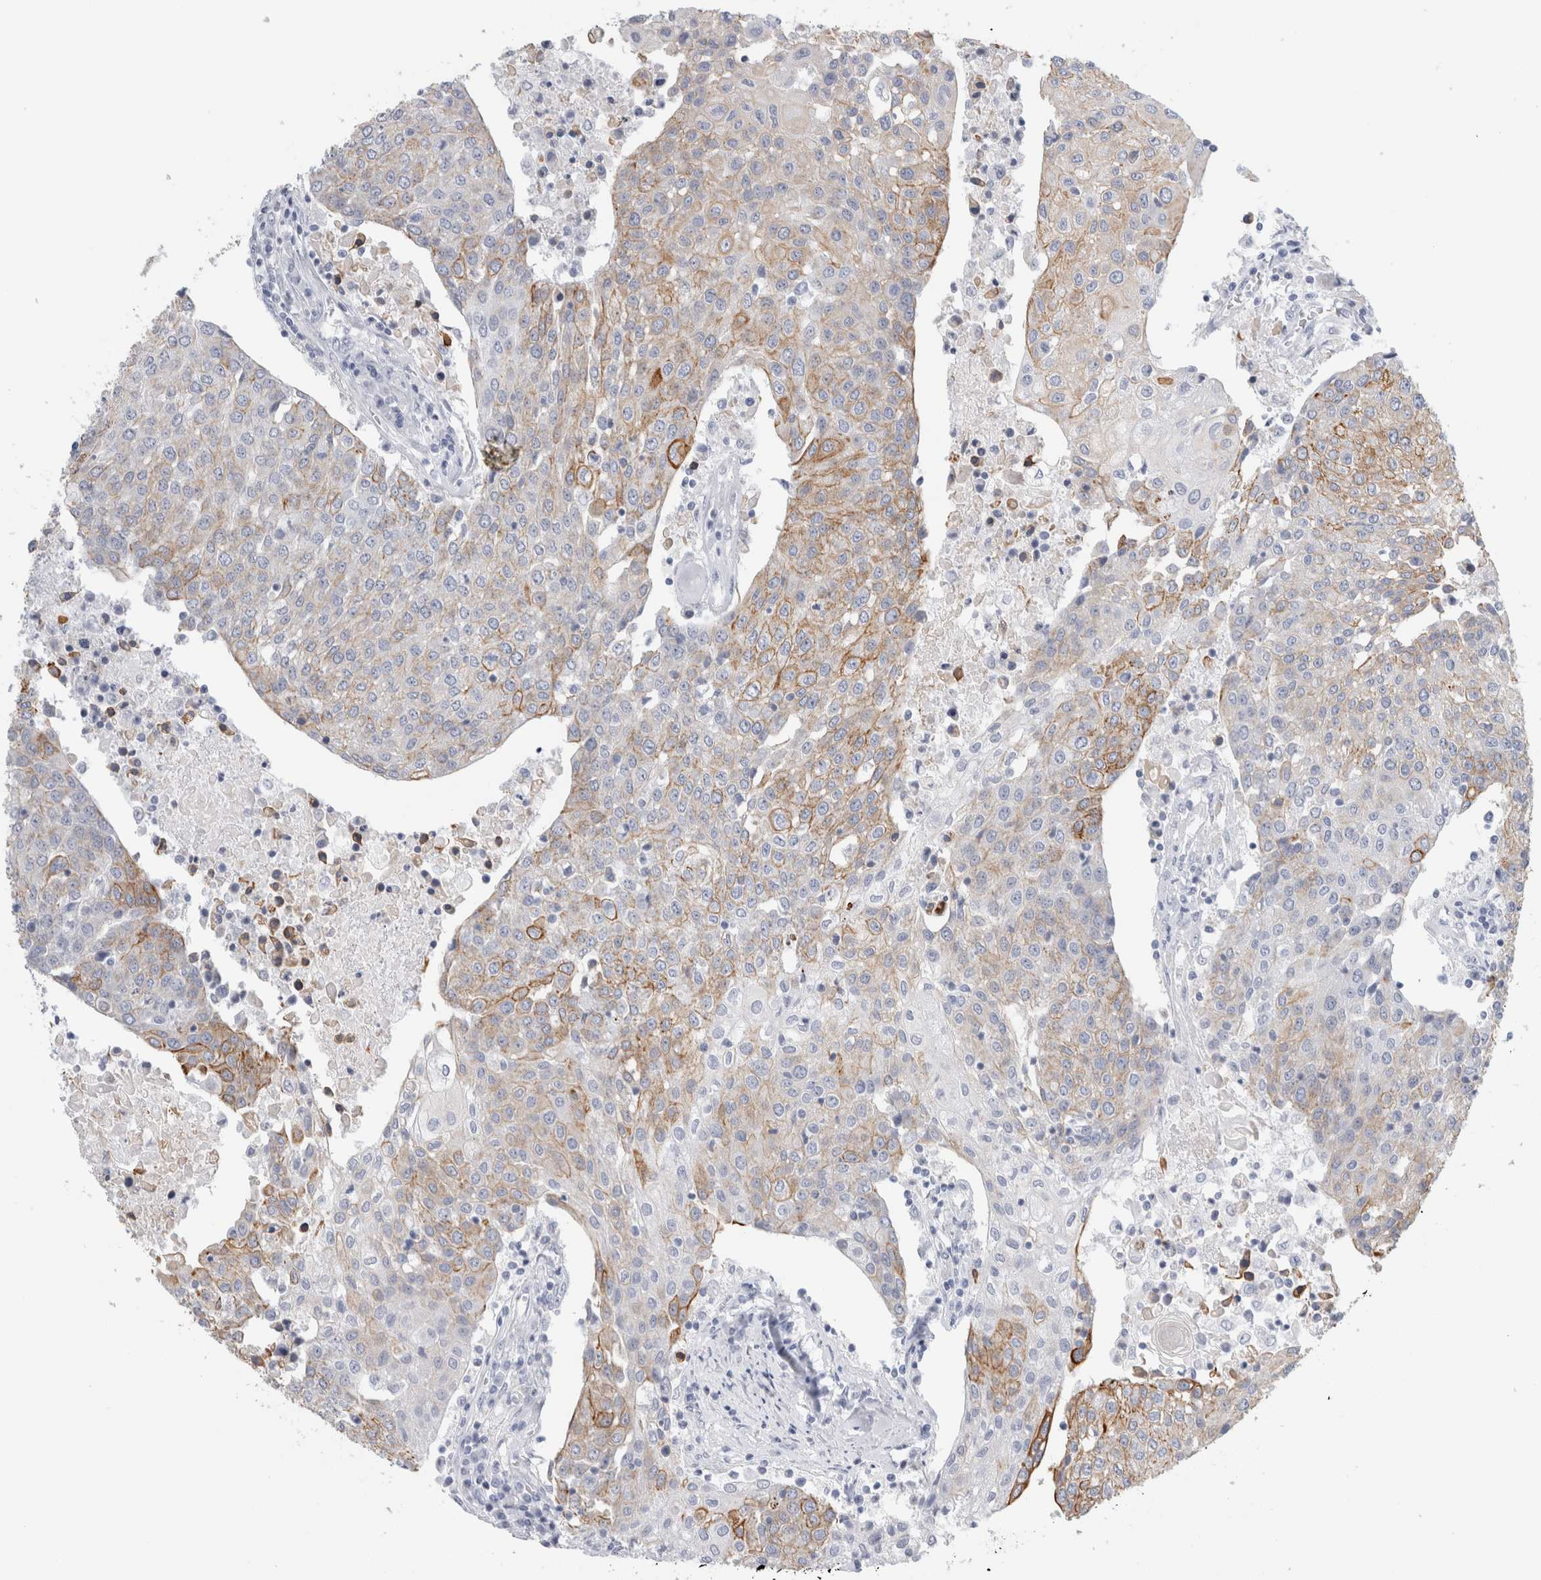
{"staining": {"intensity": "moderate", "quantity": "<25%", "location": "cytoplasmic/membranous"}, "tissue": "urothelial cancer", "cell_type": "Tumor cells", "image_type": "cancer", "snomed": [{"axis": "morphology", "description": "Urothelial carcinoma, High grade"}, {"axis": "topography", "description": "Urinary bladder"}], "caption": "Protein staining of high-grade urothelial carcinoma tissue reveals moderate cytoplasmic/membranous expression in about <25% of tumor cells.", "gene": "RPH3AL", "patient": {"sex": "female", "age": 85}}